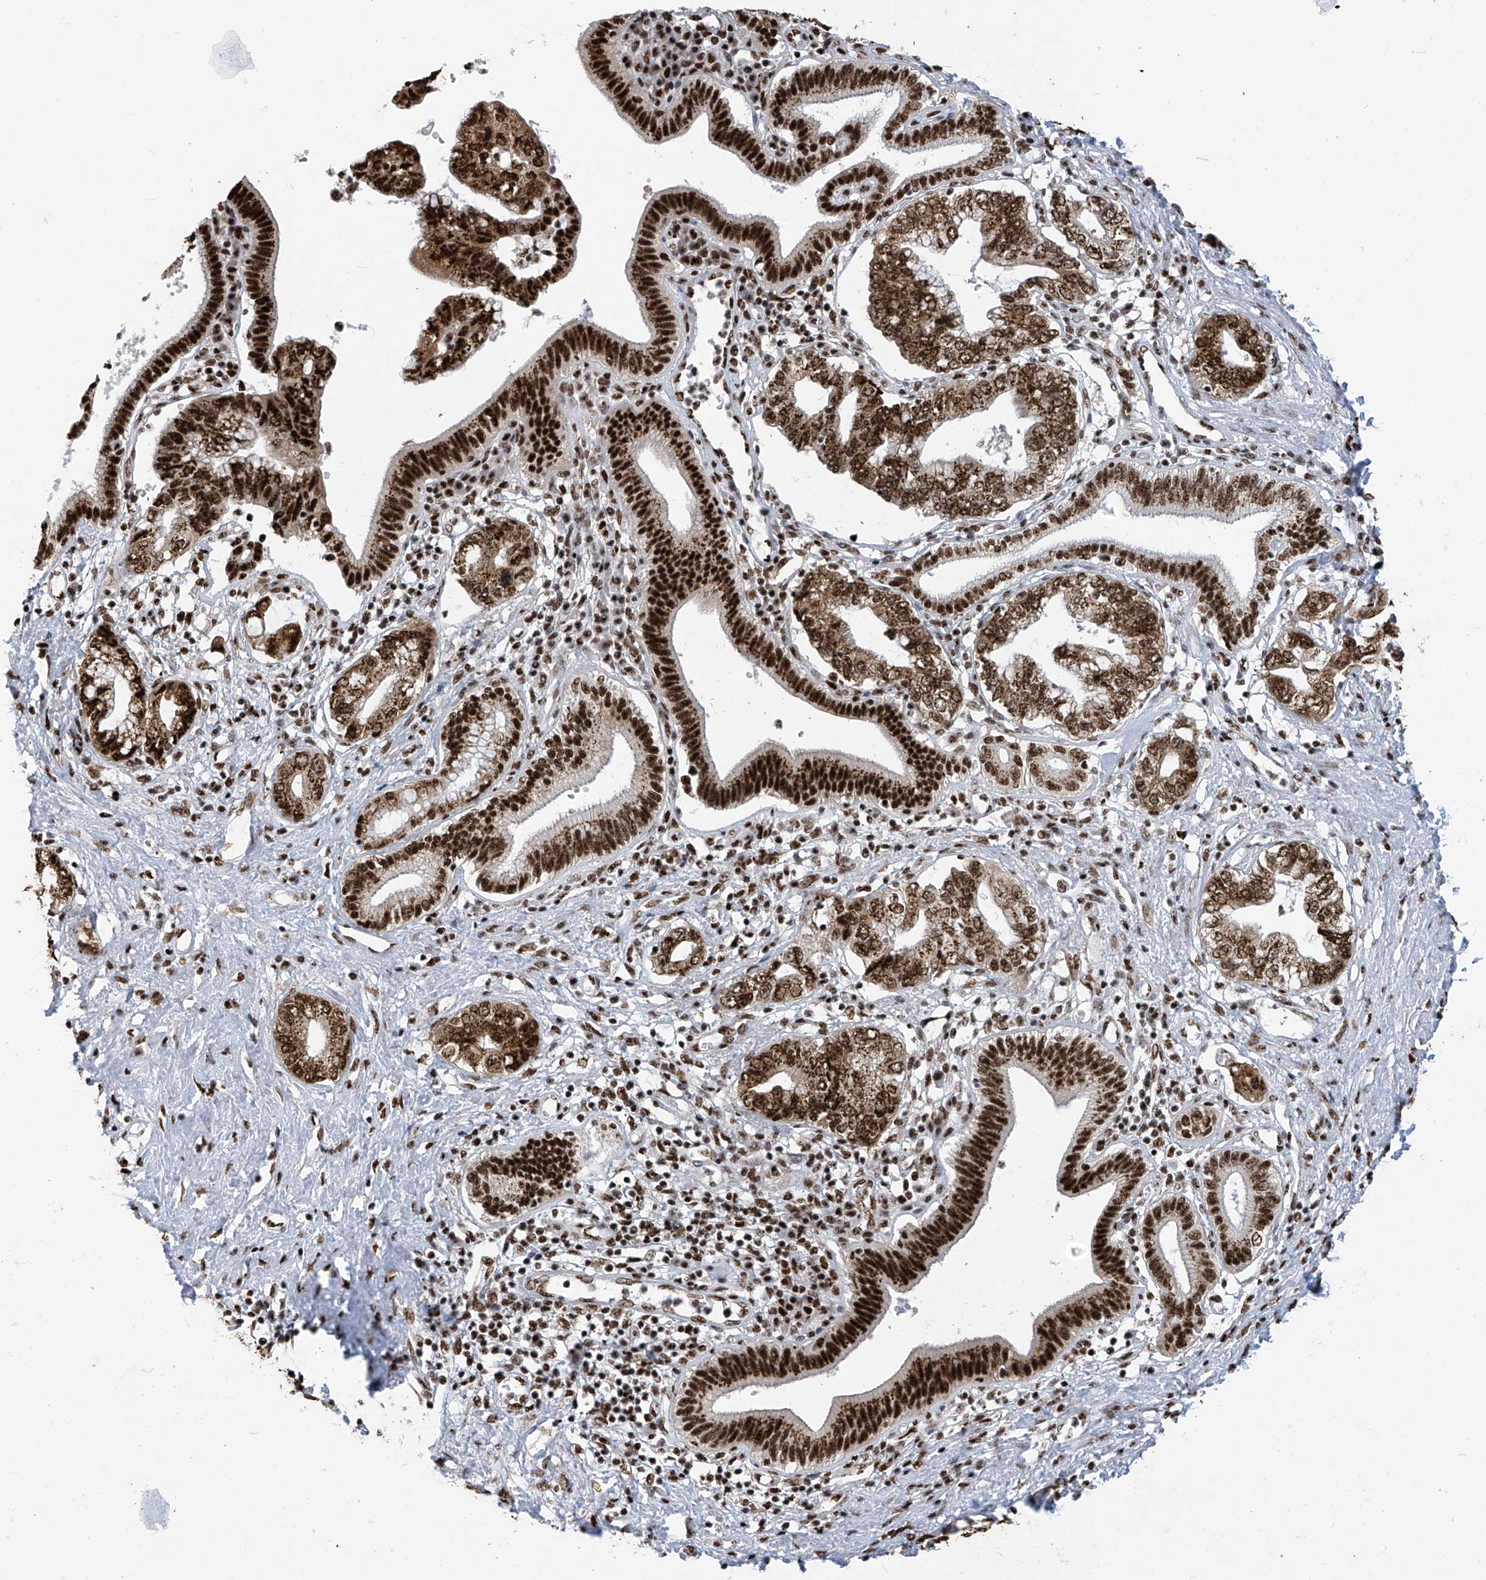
{"staining": {"intensity": "strong", "quantity": ">75%", "location": "nuclear"}, "tissue": "pancreatic cancer", "cell_type": "Tumor cells", "image_type": "cancer", "snomed": [{"axis": "morphology", "description": "Adenocarcinoma, NOS"}, {"axis": "topography", "description": "Pancreas"}], "caption": "Adenocarcinoma (pancreatic) stained for a protein reveals strong nuclear positivity in tumor cells. The staining was performed using DAB, with brown indicating positive protein expression. Nuclei are stained blue with hematoxylin.", "gene": "APLF", "patient": {"sex": "female", "age": 73}}